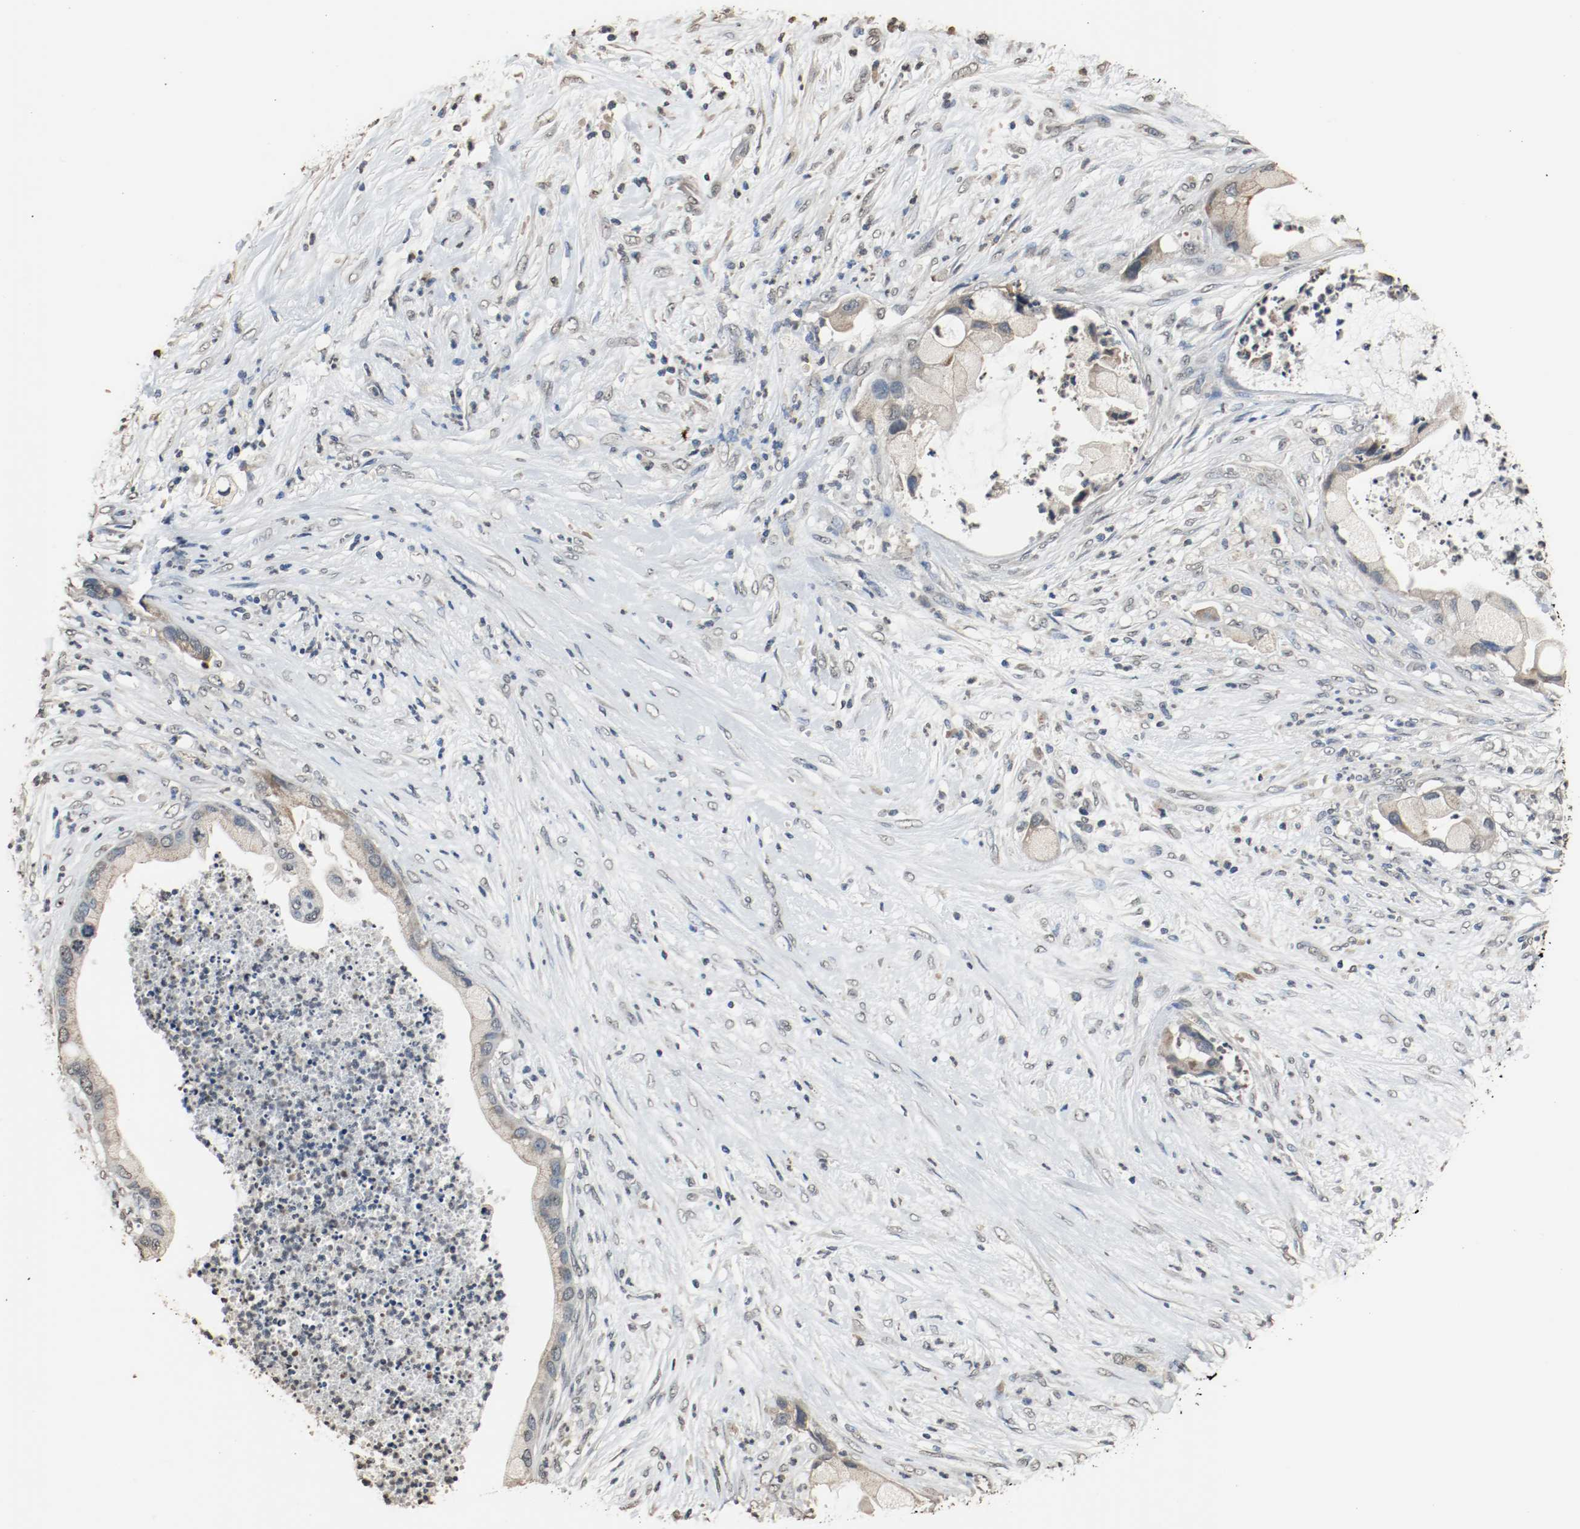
{"staining": {"intensity": "weak", "quantity": "<25%", "location": "cytoplasmic/membranous"}, "tissue": "pancreatic cancer", "cell_type": "Tumor cells", "image_type": "cancer", "snomed": [{"axis": "morphology", "description": "Adenocarcinoma, NOS"}, {"axis": "topography", "description": "Pancreas"}], "caption": "High magnification brightfield microscopy of pancreatic cancer stained with DAB (brown) and counterstained with hematoxylin (blue): tumor cells show no significant staining.", "gene": "RTN4", "patient": {"sex": "female", "age": 59}}